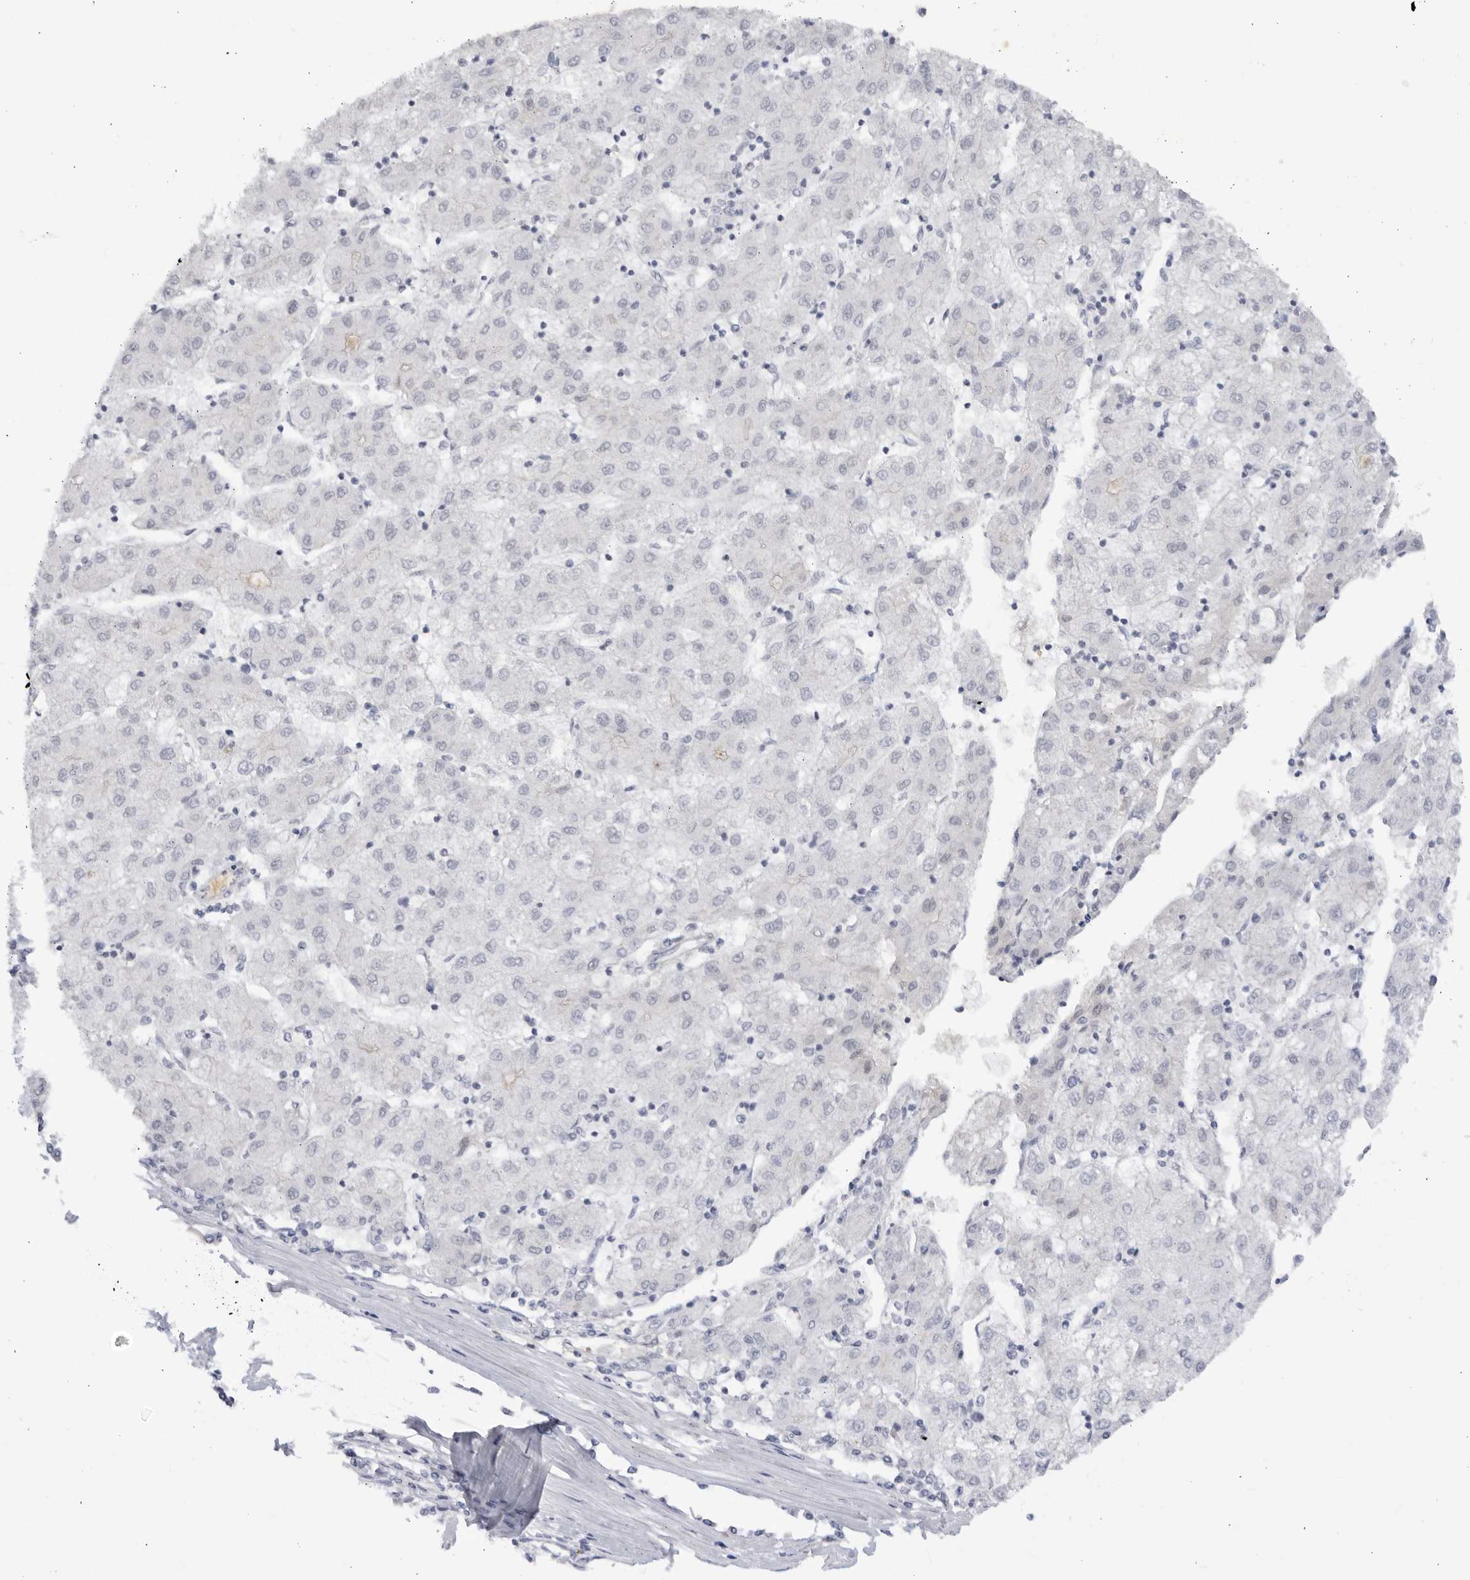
{"staining": {"intensity": "negative", "quantity": "none", "location": "none"}, "tissue": "liver cancer", "cell_type": "Tumor cells", "image_type": "cancer", "snomed": [{"axis": "morphology", "description": "Carcinoma, Hepatocellular, NOS"}, {"axis": "topography", "description": "Liver"}], "caption": "Tumor cells show no significant protein positivity in liver cancer. (DAB (3,3'-diaminobenzidine) immunohistochemistry (IHC) with hematoxylin counter stain).", "gene": "CNBD1", "patient": {"sex": "male", "age": 72}}